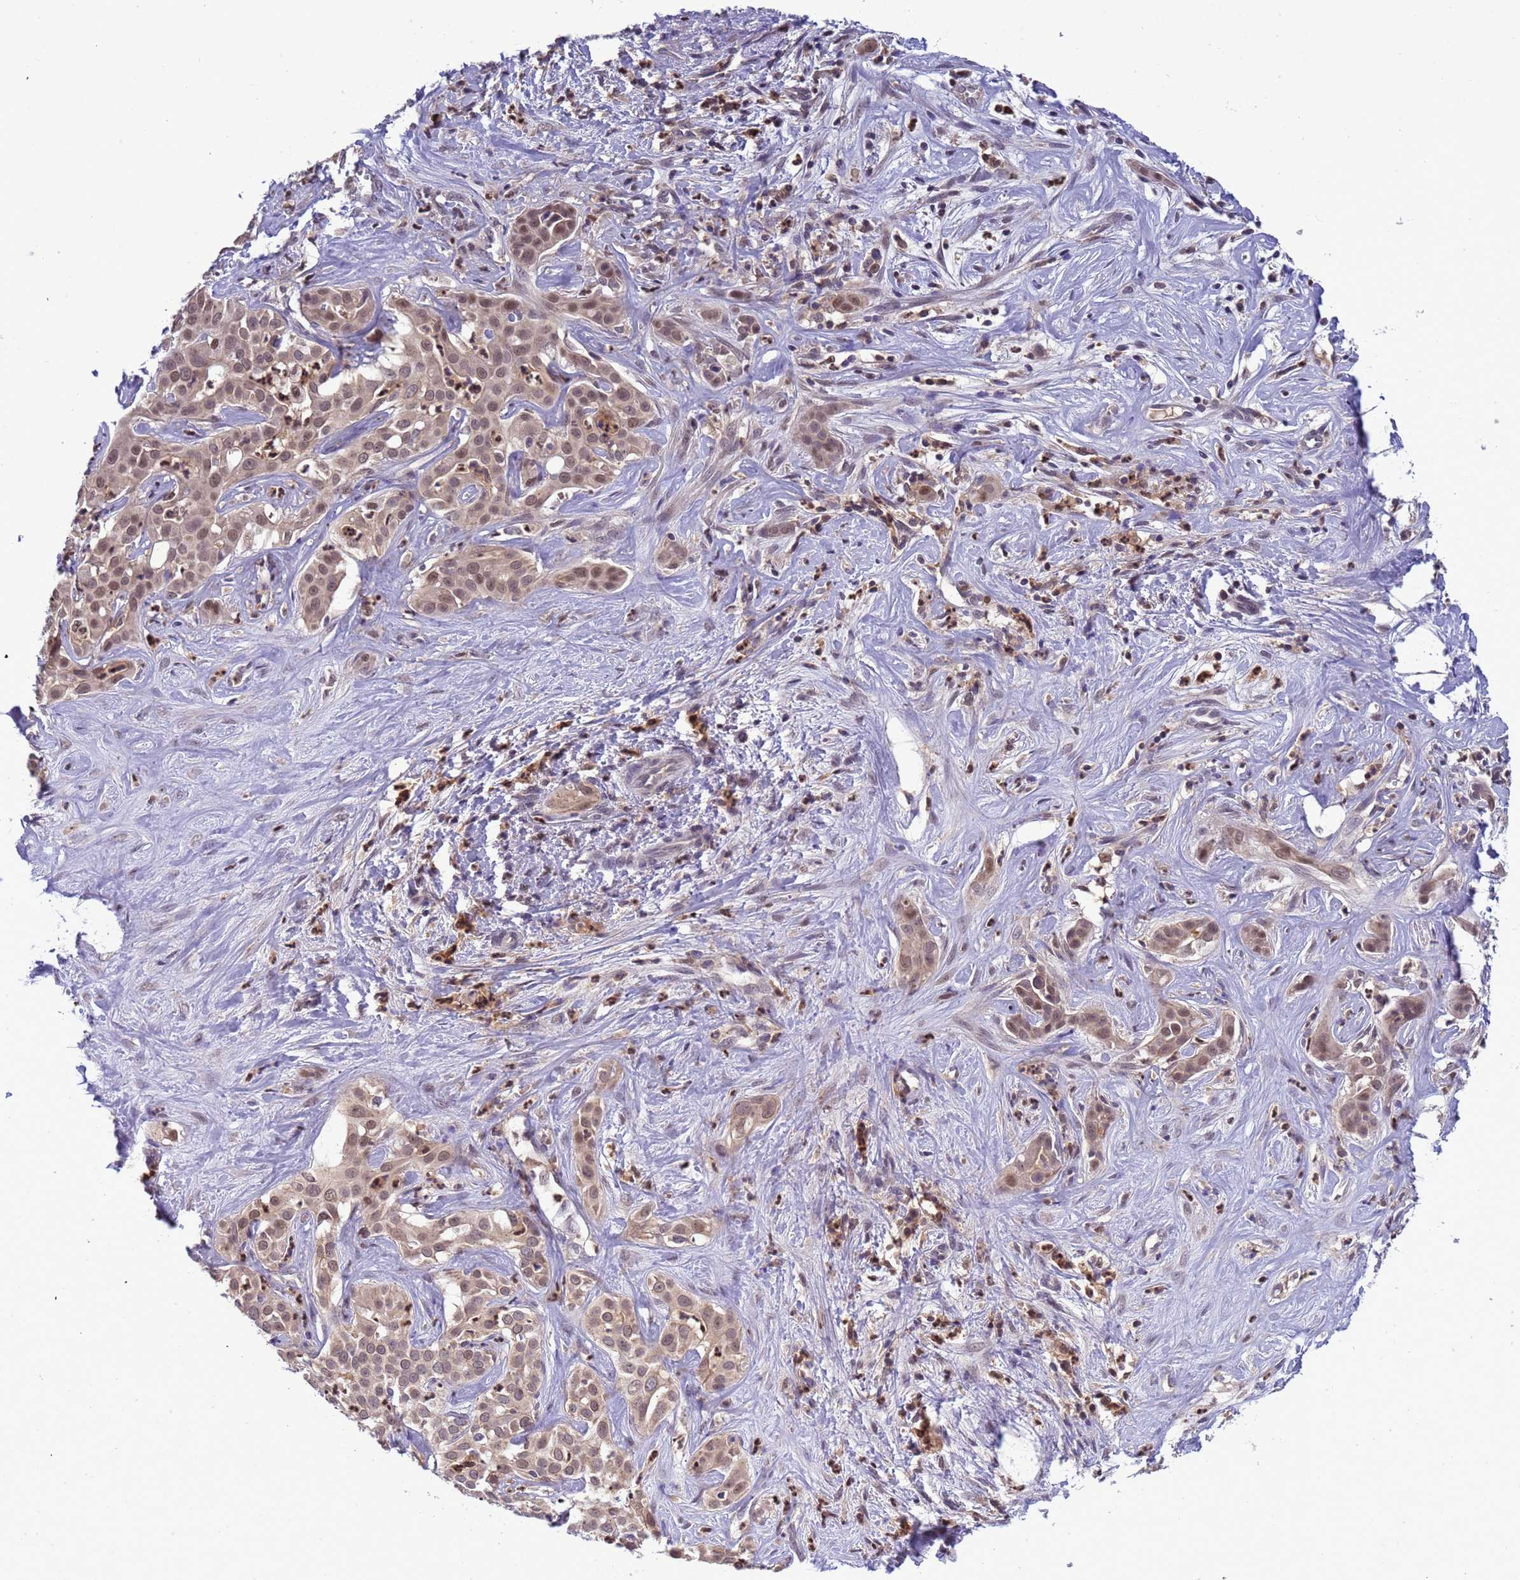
{"staining": {"intensity": "weak", "quantity": "25%-75%", "location": "nuclear"}, "tissue": "liver cancer", "cell_type": "Tumor cells", "image_type": "cancer", "snomed": [{"axis": "morphology", "description": "Cholangiocarcinoma"}, {"axis": "topography", "description": "Liver"}], "caption": "Immunohistochemical staining of human liver cancer demonstrates low levels of weak nuclear positivity in about 25%-75% of tumor cells.", "gene": "CD53", "patient": {"sex": "male", "age": 67}}